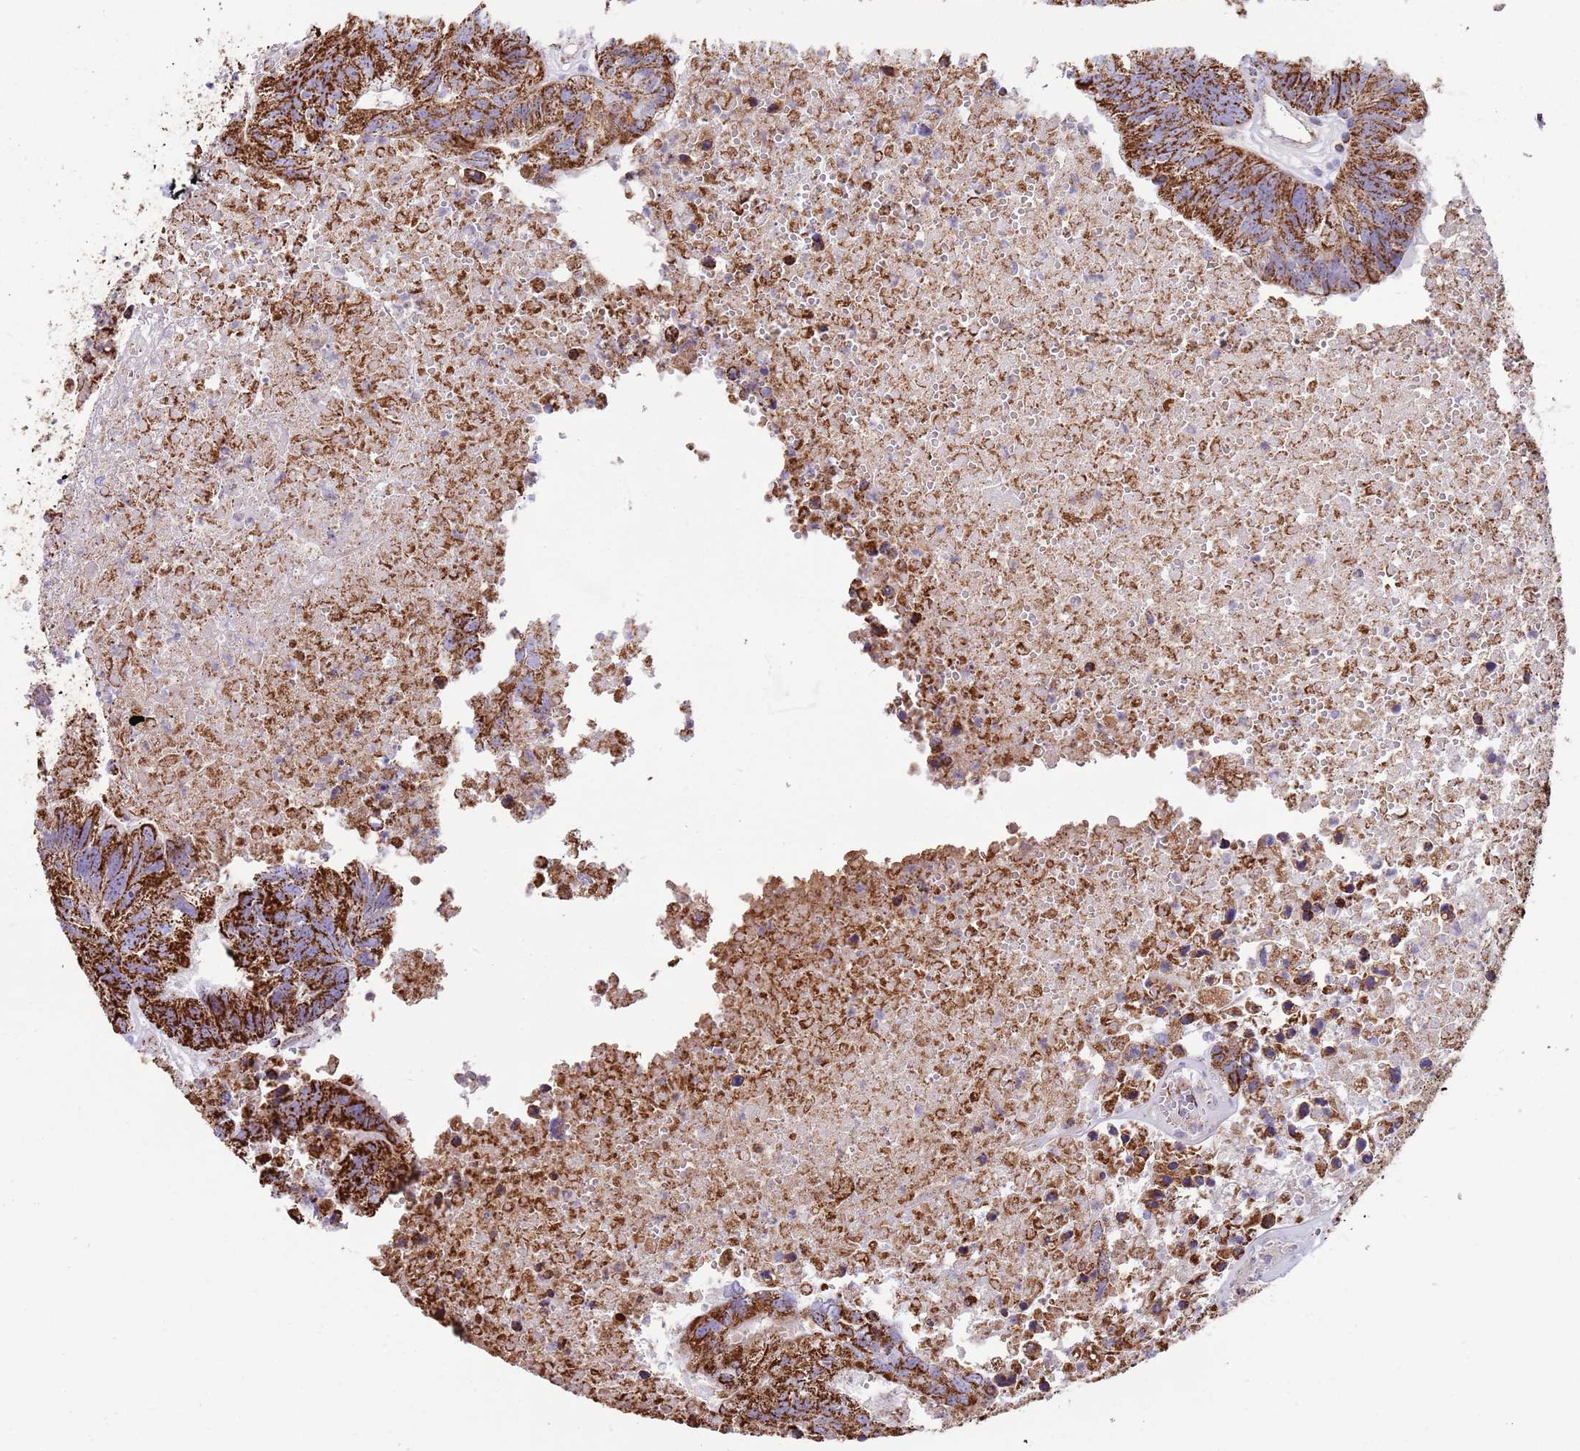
{"staining": {"intensity": "strong", "quantity": ">75%", "location": "cytoplasmic/membranous"}, "tissue": "colorectal cancer", "cell_type": "Tumor cells", "image_type": "cancer", "snomed": [{"axis": "morphology", "description": "Adenocarcinoma, NOS"}, {"axis": "topography", "description": "Colon"}], "caption": "Protein expression analysis of adenocarcinoma (colorectal) demonstrates strong cytoplasmic/membranous expression in about >75% of tumor cells.", "gene": "TTLL1", "patient": {"sex": "female", "age": 48}}